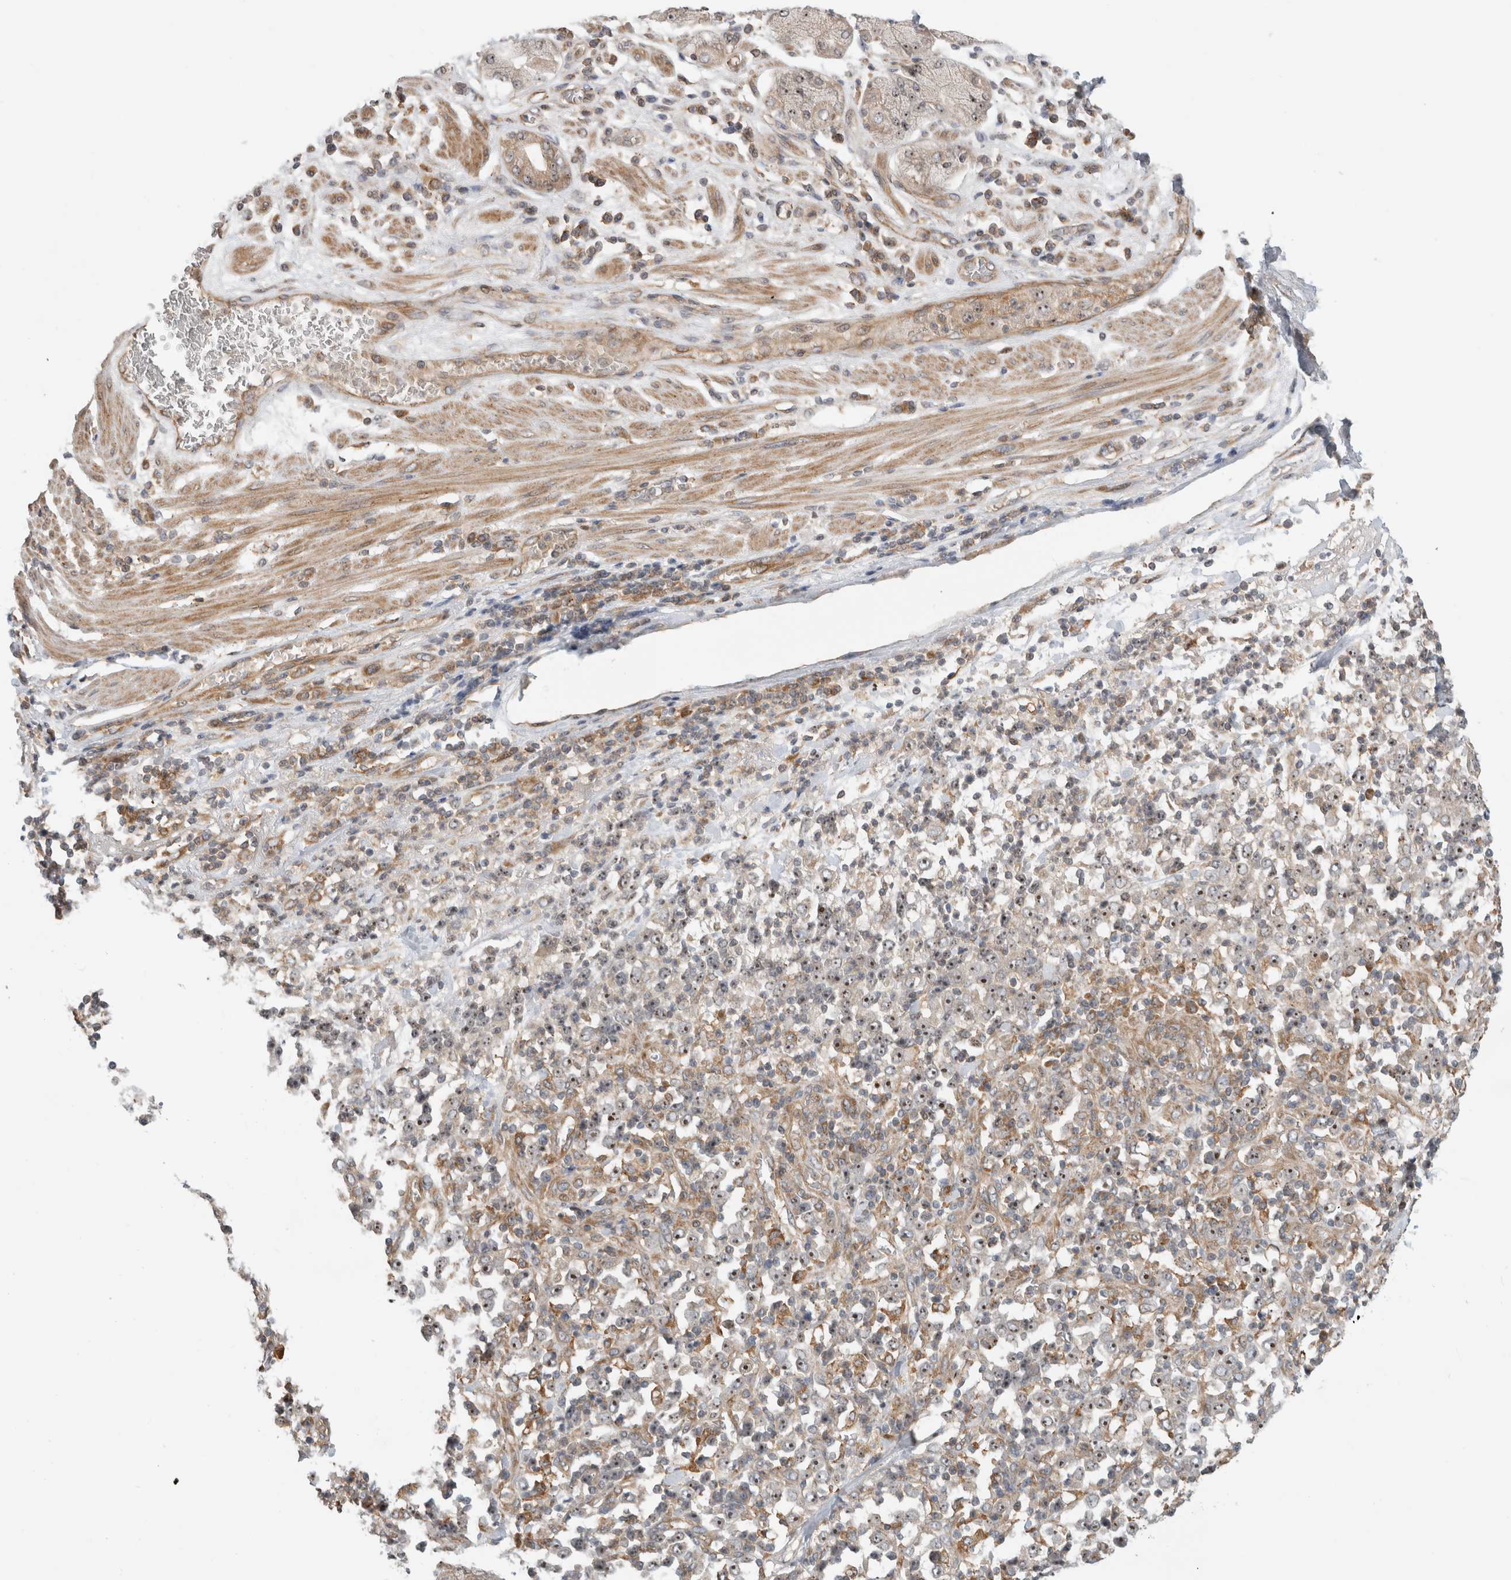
{"staining": {"intensity": "moderate", "quantity": ">75%", "location": "nuclear"}, "tissue": "stomach cancer", "cell_type": "Tumor cells", "image_type": "cancer", "snomed": [{"axis": "morphology", "description": "Normal tissue, NOS"}, {"axis": "morphology", "description": "Adenocarcinoma, NOS"}, {"axis": "topography", "description": "Stomach, upper"}, {"axis": "topography", "description": "Stomach"}], "caption": "DAB (3,3'-diaminobenzidine) immunohistochemical staining of human adenocarcinoma (stomach) reveals moderate nuclear protein expression in approximately >75% of tumor cells.", "gene": "WASF2", "patient": {"sex": "male", "age": 59}}